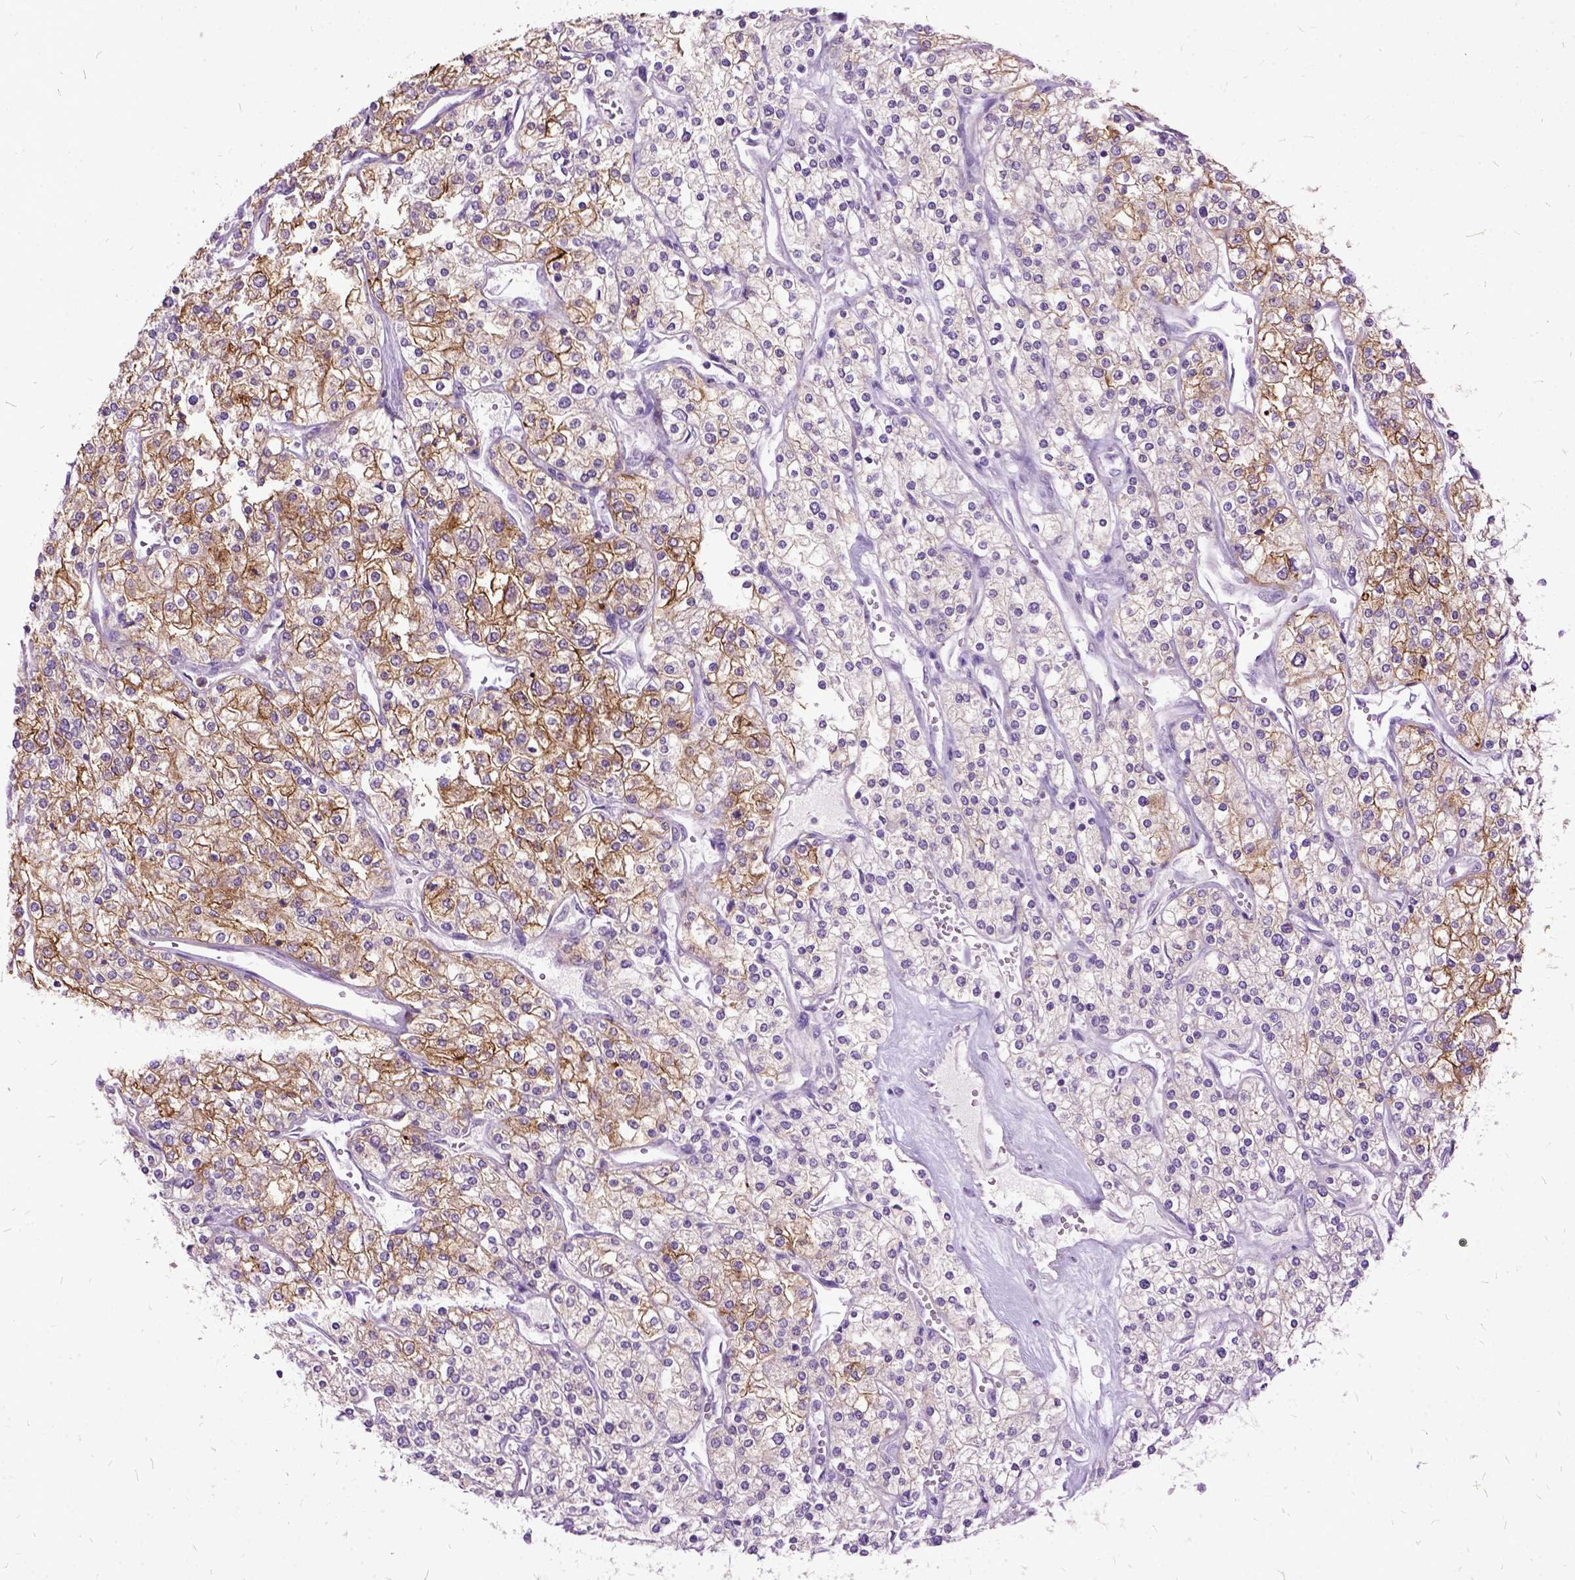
{"staining": {"intensity": "strong", "quantity": "<25%", "location": "cytoplasmic/membranous"}, "tissue": "renal cancer", "cell_type": "Tumor cells", "image_type": "cancer", "snomed": [{"axis": "morphology", "description": "Adenocarcinoma, NOS"}, {"axis": "topography", "description": "Kidney"}], "caption": "This is a photomicrograph of immunohistochemistry staining of adenocarcinoma (renal), which shows strong positivity in the cytoplasmic/membranous of tumor cells.", "gene": "MME", "patient": {"sex": "male", "age": 80}}